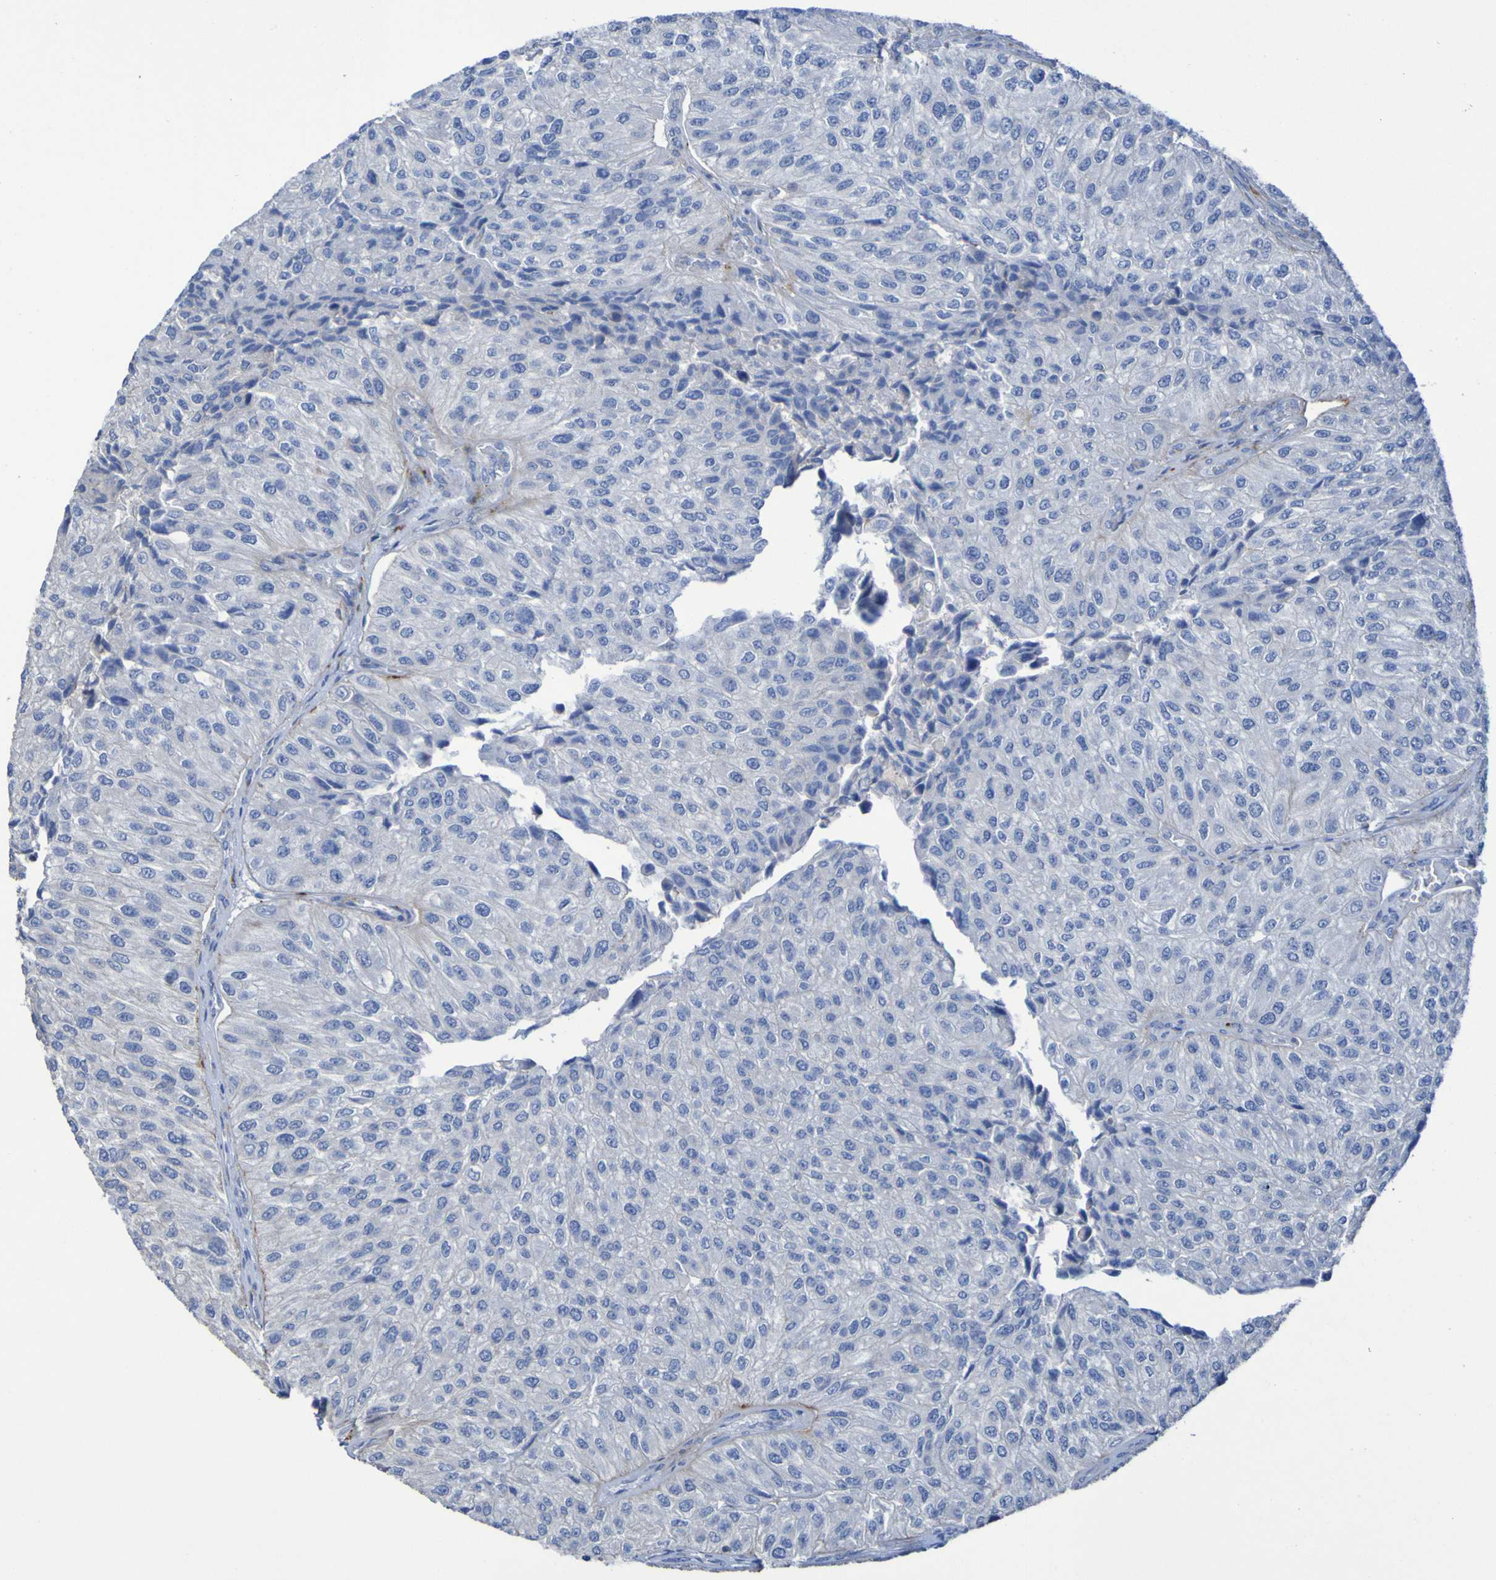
{"staining": {"intensity": "negative", "quantity": "none", "location": "none"}, "tissue": "urothelial cancer", "cell_type": "Tumor cells", "image_type": "cancer", "snomed": [{"axis": "morphology", "description": "Urothelial carcinoma, High grade"}, {"axis": "topography", "description": "Kidney"}, {"axis": "topography", "description": "Urinary bladder"}], "caption": "Protein analysis of urothelial cancer reveals no significant staining in tumor cells.", "gene": "RNF182", "patient": {"sex": "male", "age": 77}}